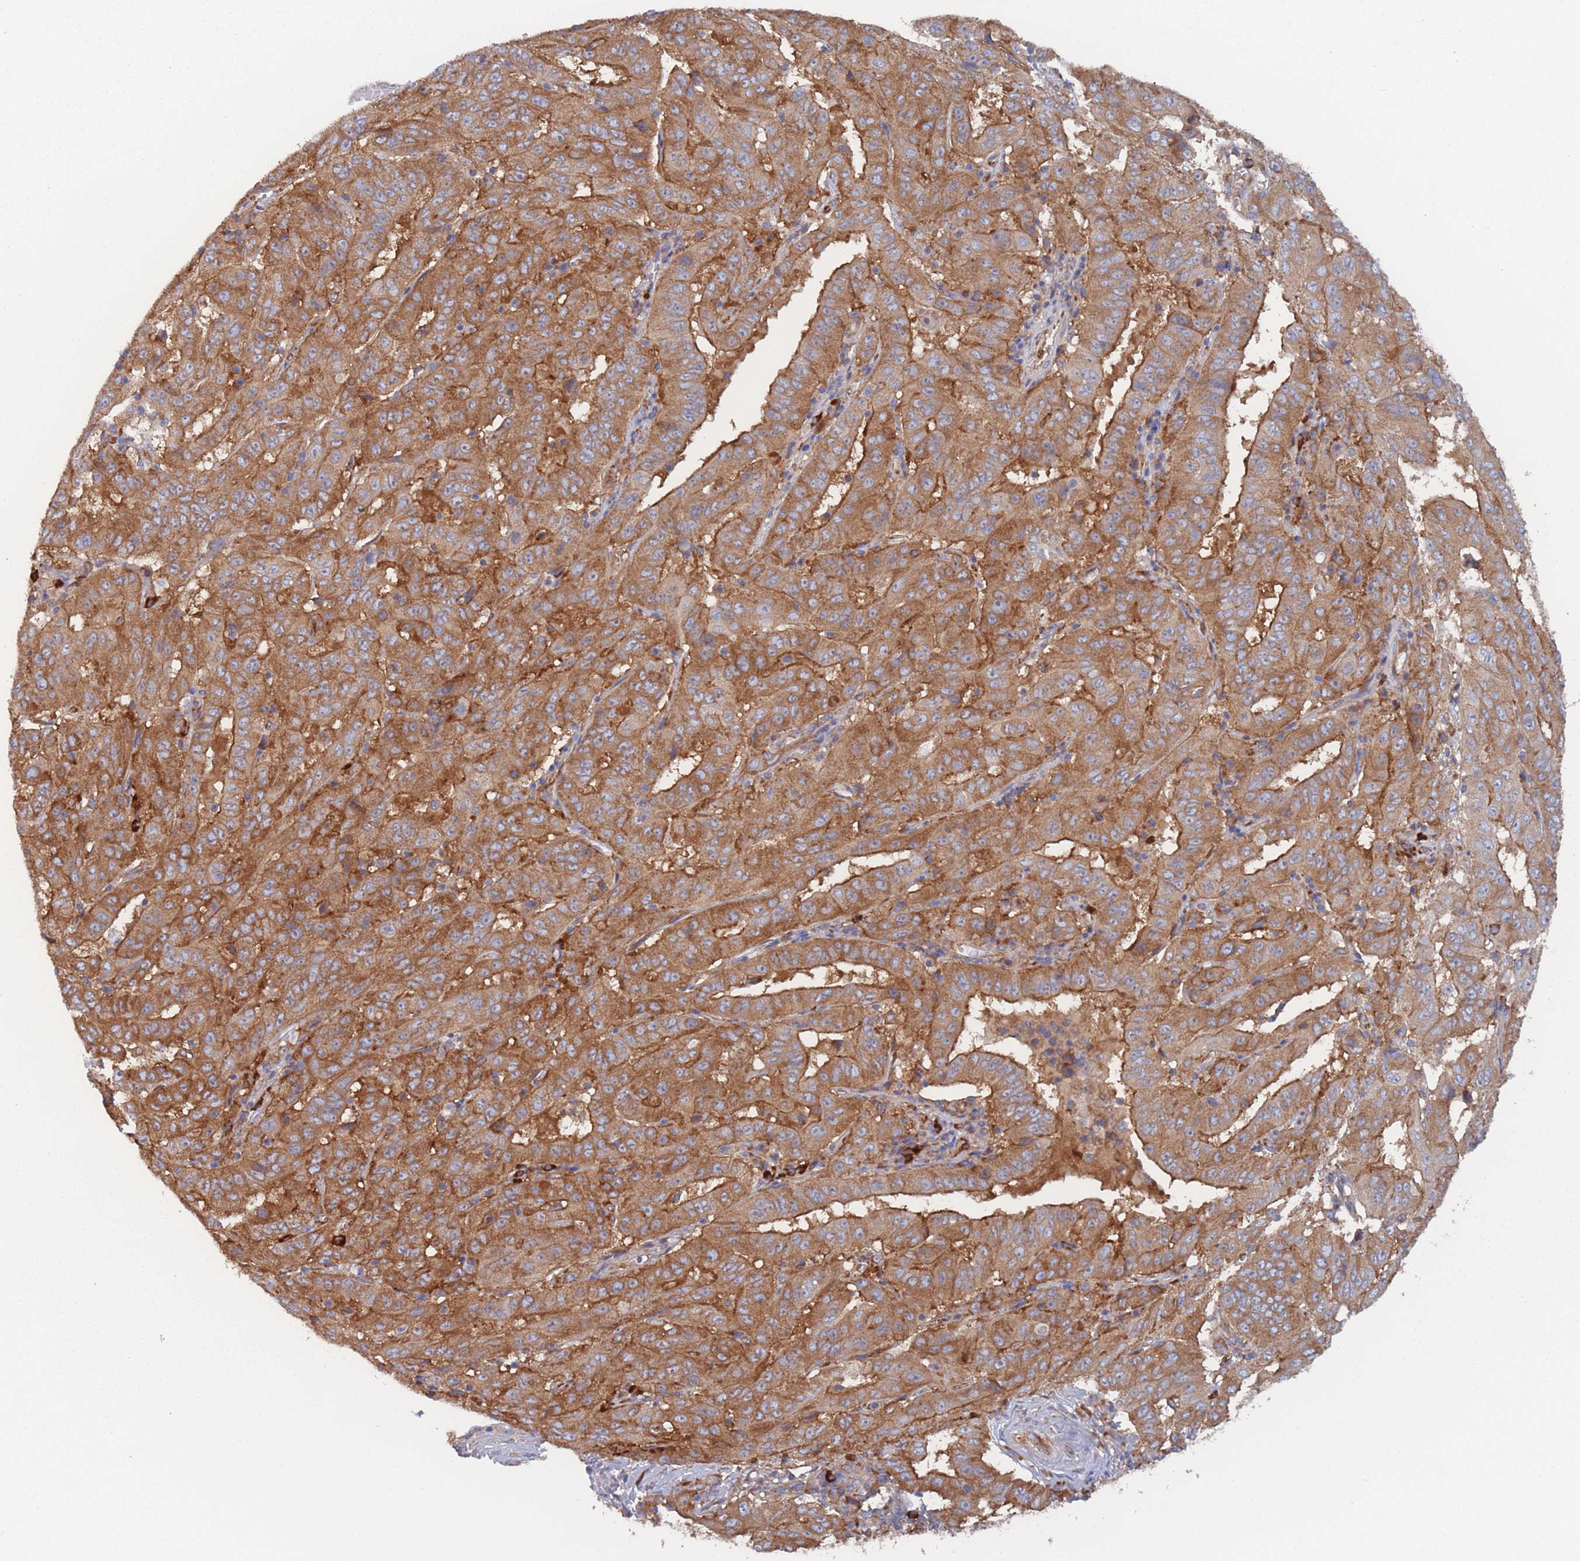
{"staining": {"intensity": "moderate", "quantity": ">75%", "location": "cytoplasmic/membranous"}, "tissue": "pancreatic cancer", "cell_type": "Tumor cells", "image_type": "cancer", "snomed": [{"axis": "morphology", "description": "Adenocarcinoma, NOS"}, {"axis": "topography", "description": "Pancreas"}], "caption": "A histopathology image of pancreatic cancer stained for a protein exhibits moderate cytoplasmic/membranous brown staining in tumor cells.", "gene": "EEF1B2", "patient": {"sex": "male", "age": 63}}